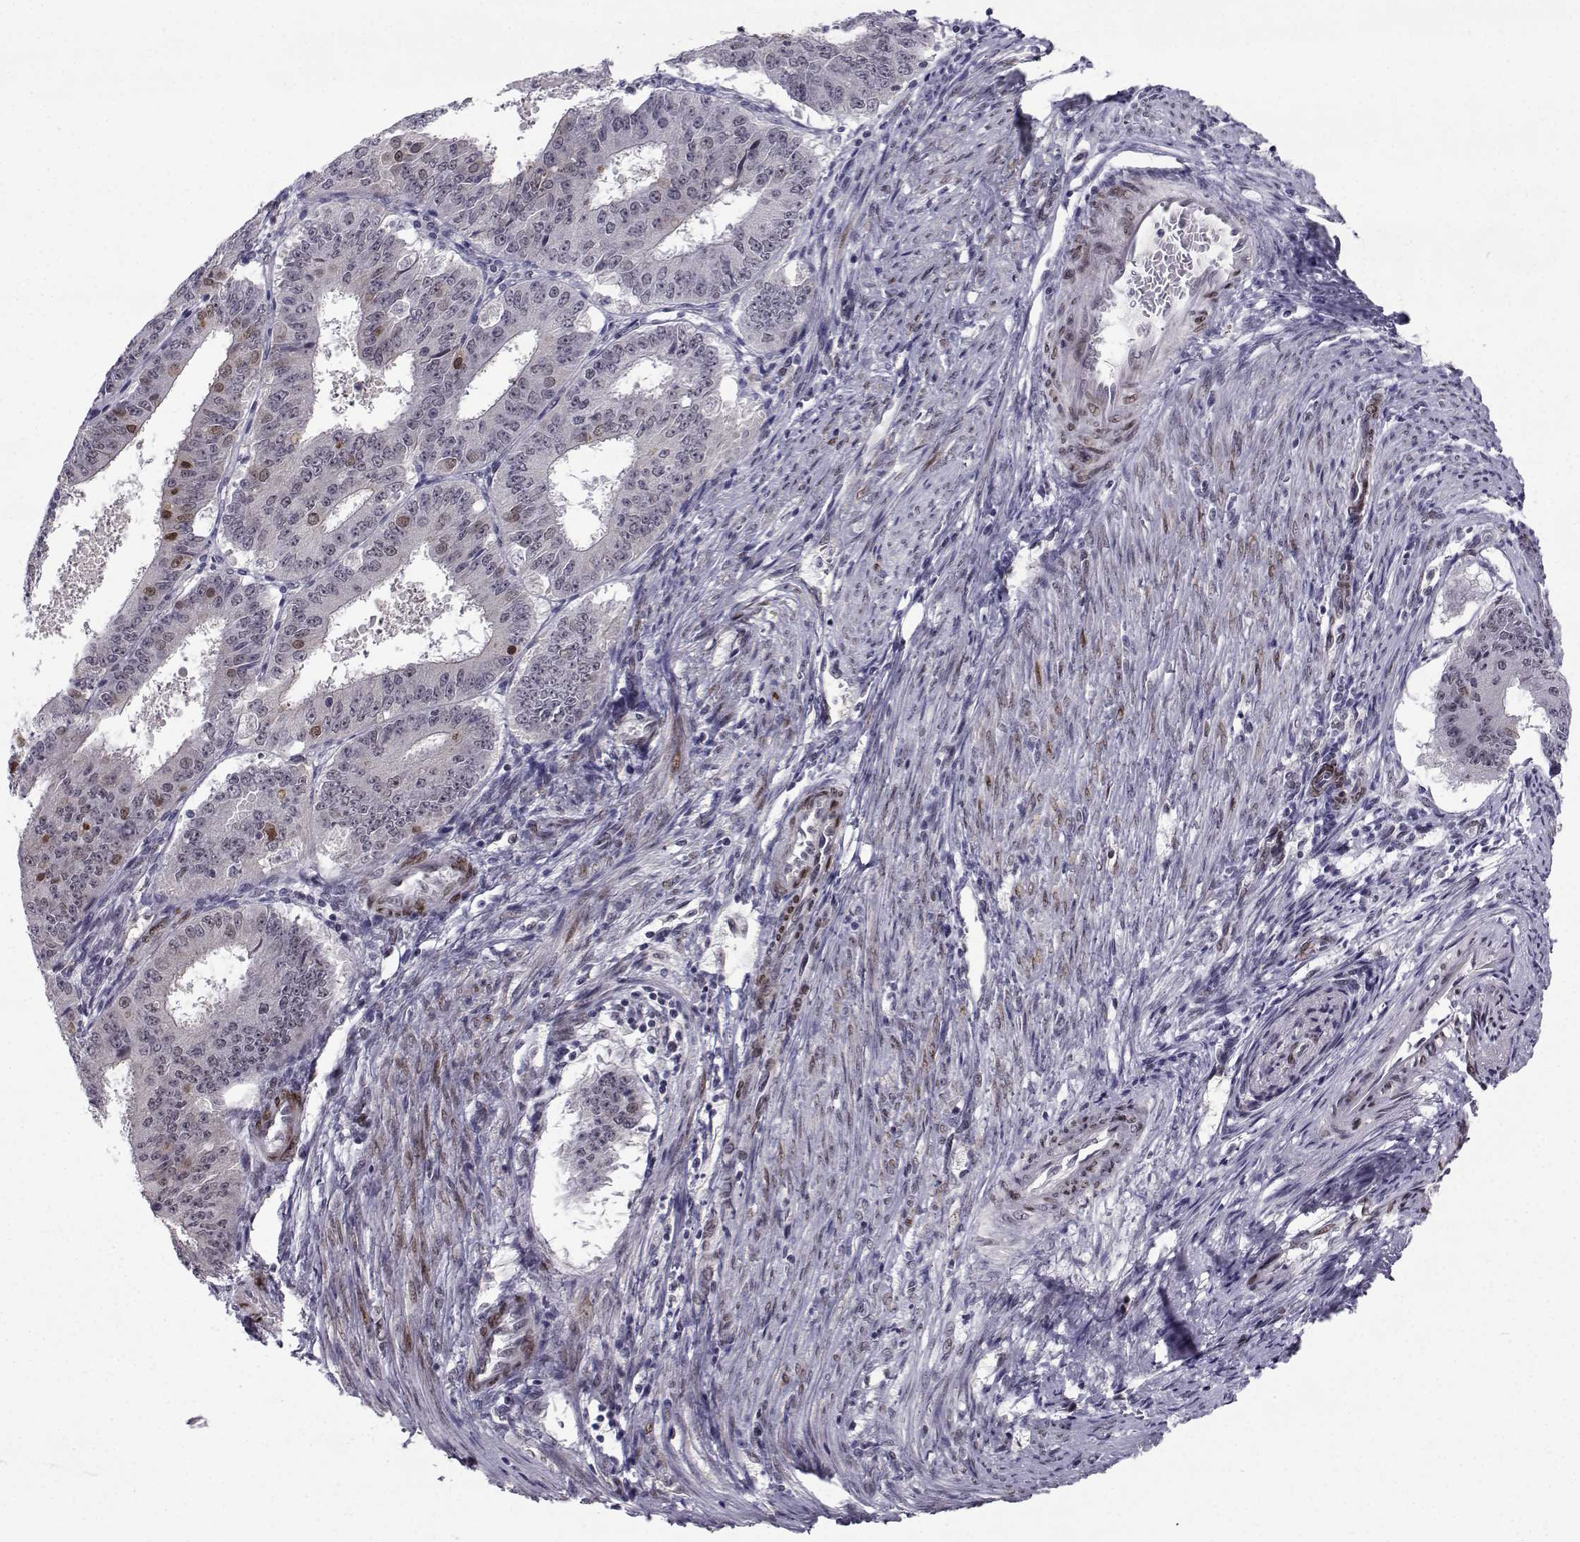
{"staining": {"intensity": "strong", "quantity": "<25%", "location": "nuclear"}, "tissue": "ovarian cancer", "cell_type": "Tumor cells", "image_type": "cancer", "snomed": [{"axis": "morphology", "description": "Carcinoma, endometroid"}, {"axis": "topography", "description": "Ovary"}], "caption": "IHC (DAB (3,3'-diaminobenzidine)) staining of ovarian endometroid carcinoma reveals strong nuclear protein staining in about <25% of tumor cells. The staining is performed using DAB (3,3'-diaminobenzidine) brown chromogen to label protein expression. The nuclei are counter-stained blue using hematoxylin.", "gene": "RBM24", "patient": {"sex": "female", "age": 42}}